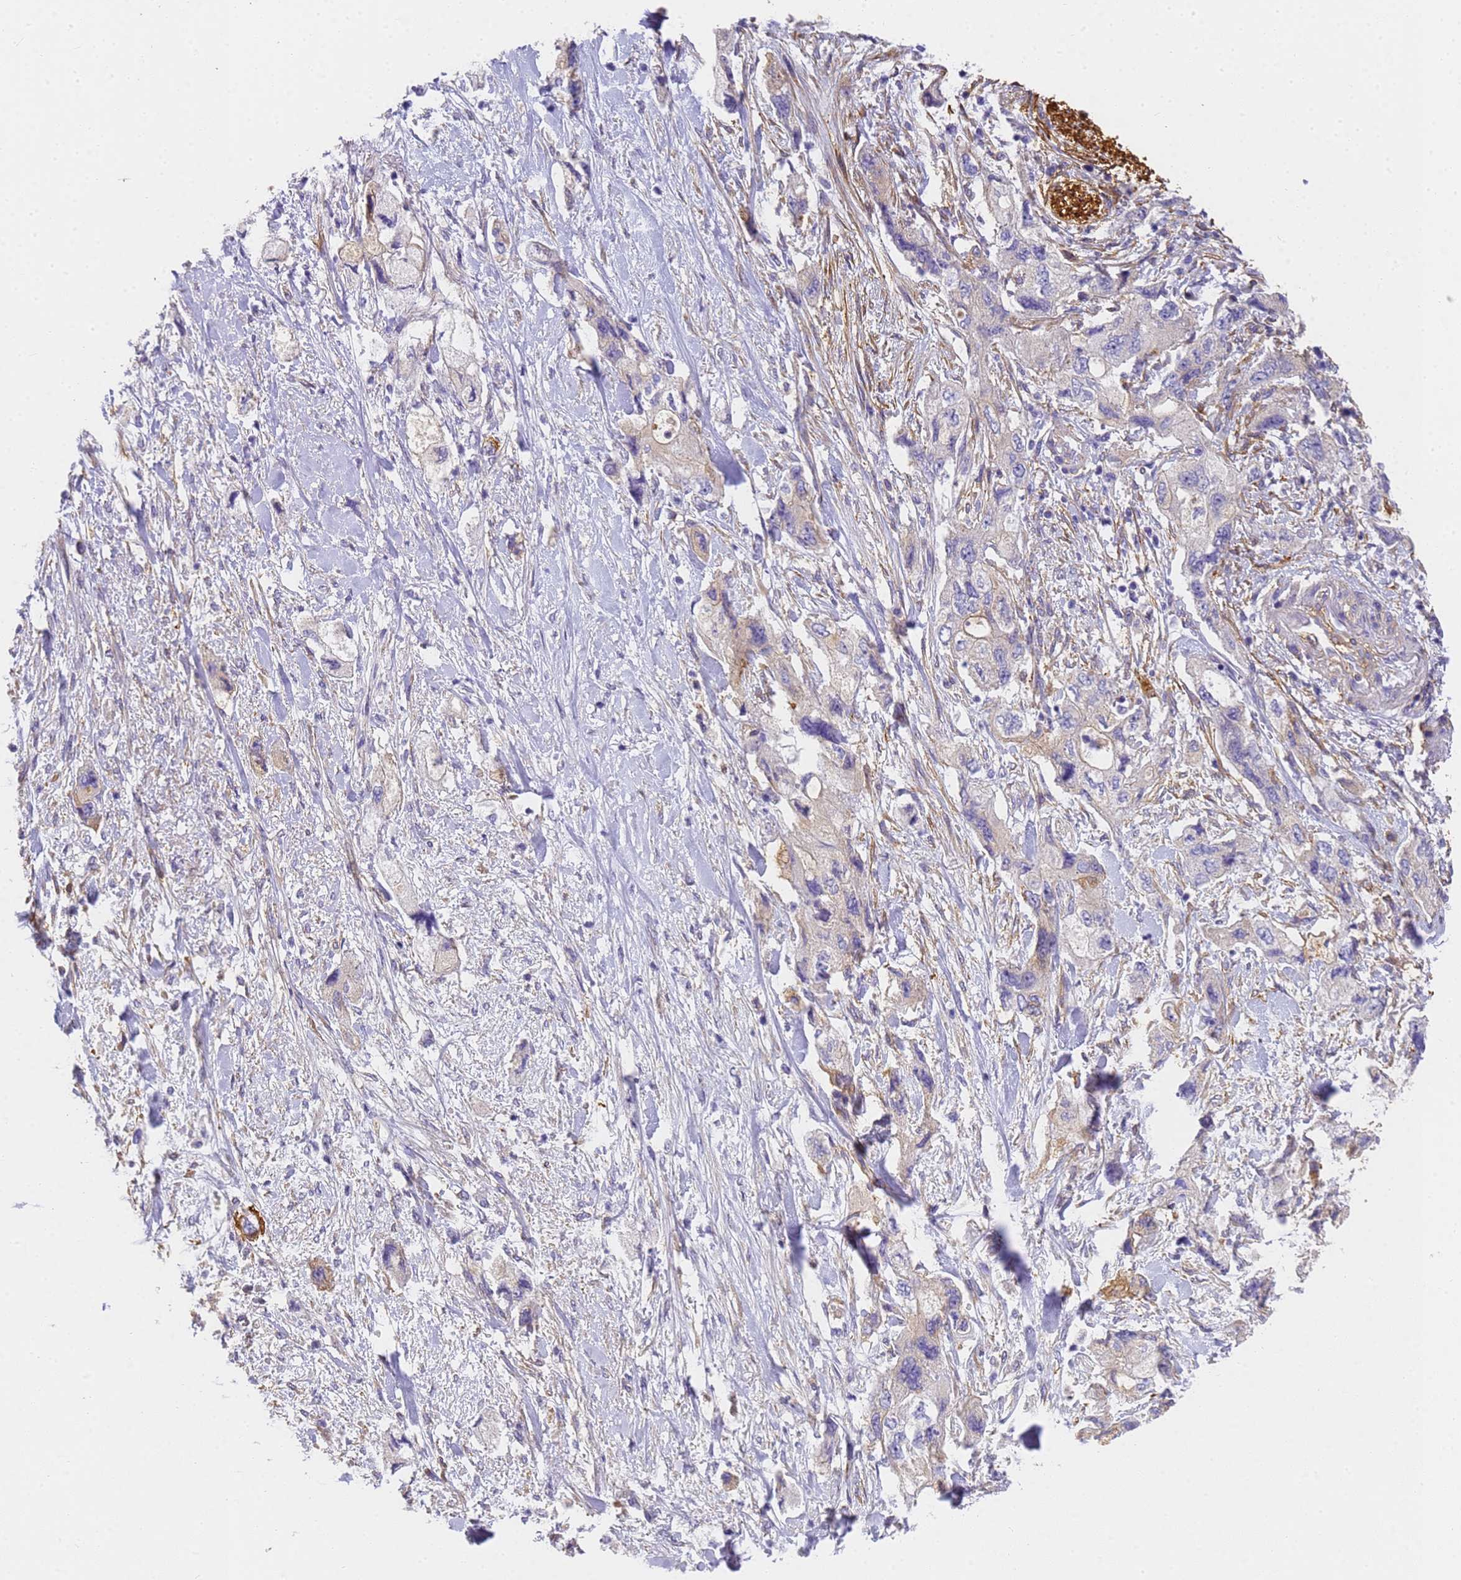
{"staining": {"intensity": "weak", "quantity": "<25%", "location": "cytoplasmic/membranous"}, "tissue": "pancreatic cancer", "cell_type": "Tumor cells", "image_type": "cancer", "snomed": [{"axis": "morphology", "description": "Adenocarcinoma, NOS"}, {"axis": "topography", "description": "Pancreas"}], "caption": "IHC photomicrograph of pancreatic cancer (adenocarcinoma) stained for a protein (brown), which exhibits no expression in tumor cells.", "gene": "MVB12A", "patient": {"sex": "female", "age": 73}}